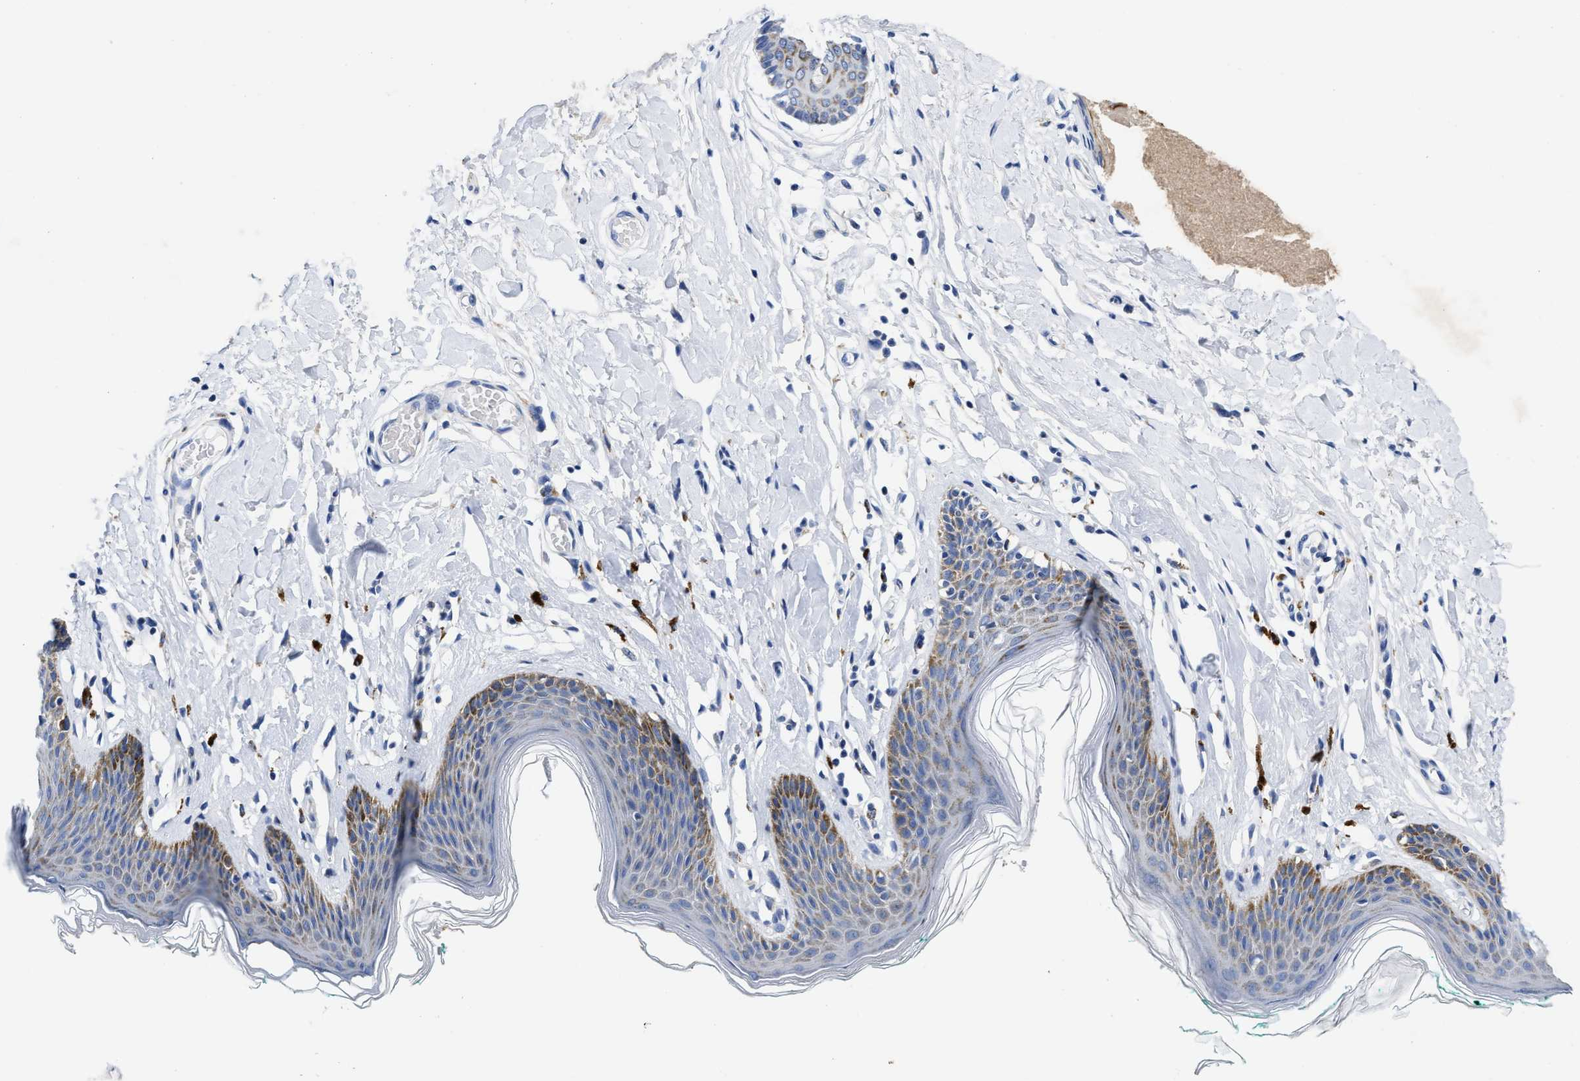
{"staining": {"intensity": "moderate", "quantity": ">75%", "location": "cytoplasmic/membranous"}, "tissue": "skin", "cell_type": "Epidermal cells", "image_type": "normal", "snomed": [{"axis": "morphology", "description": "Normal tissue, NOS"}, {"axis": "topography", "description": "Vulva"}], "caption": "Skin stained with immunohistochemistry exhibits moderate cytoplasmic/membranous staining in approximately >75% of epidermal cells.", "gene": "TBRG4", "patient": {"sex": "female", "age": 66}}